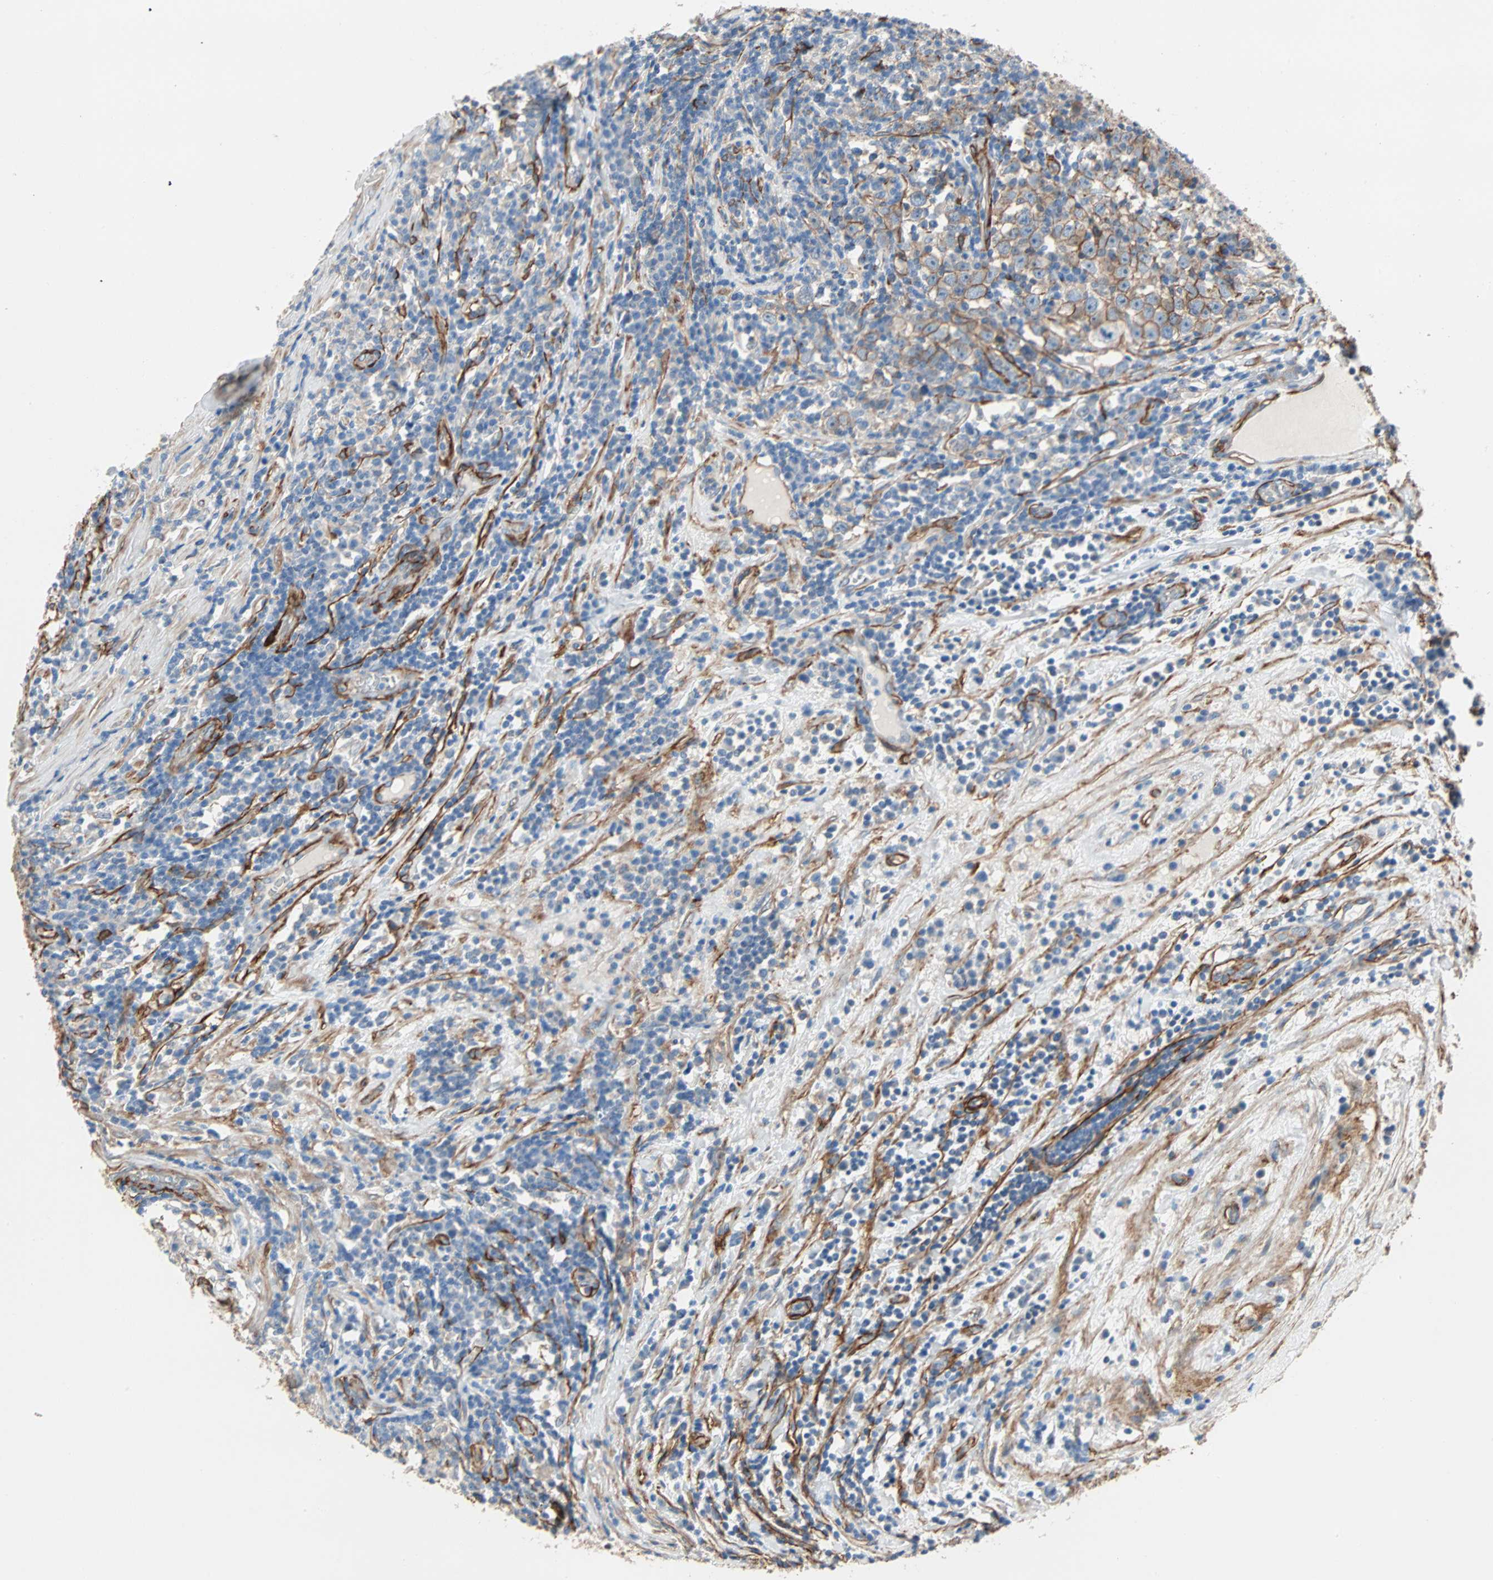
{"staining": {"intensity": "moderate", "quantity": ">75%", "location": "cytoplasmic/membranous"}, "tissue": "testis cancer", "cell_type": "Tumor cells", "image_type": "cancer", "snomed": [{"axis": "morphology", "description": "Seminoma, NOS"}, {"axis": "topography", "description": "Testis"}], "caption": "A histopathology image of human testis cancer (seminoma) stained for a protein exhibits moderate cytoplasmic/membranous brown staining in tumor cells.", "gene": "EPB41L2", "patient": {"sex": "male", "age": 43}}